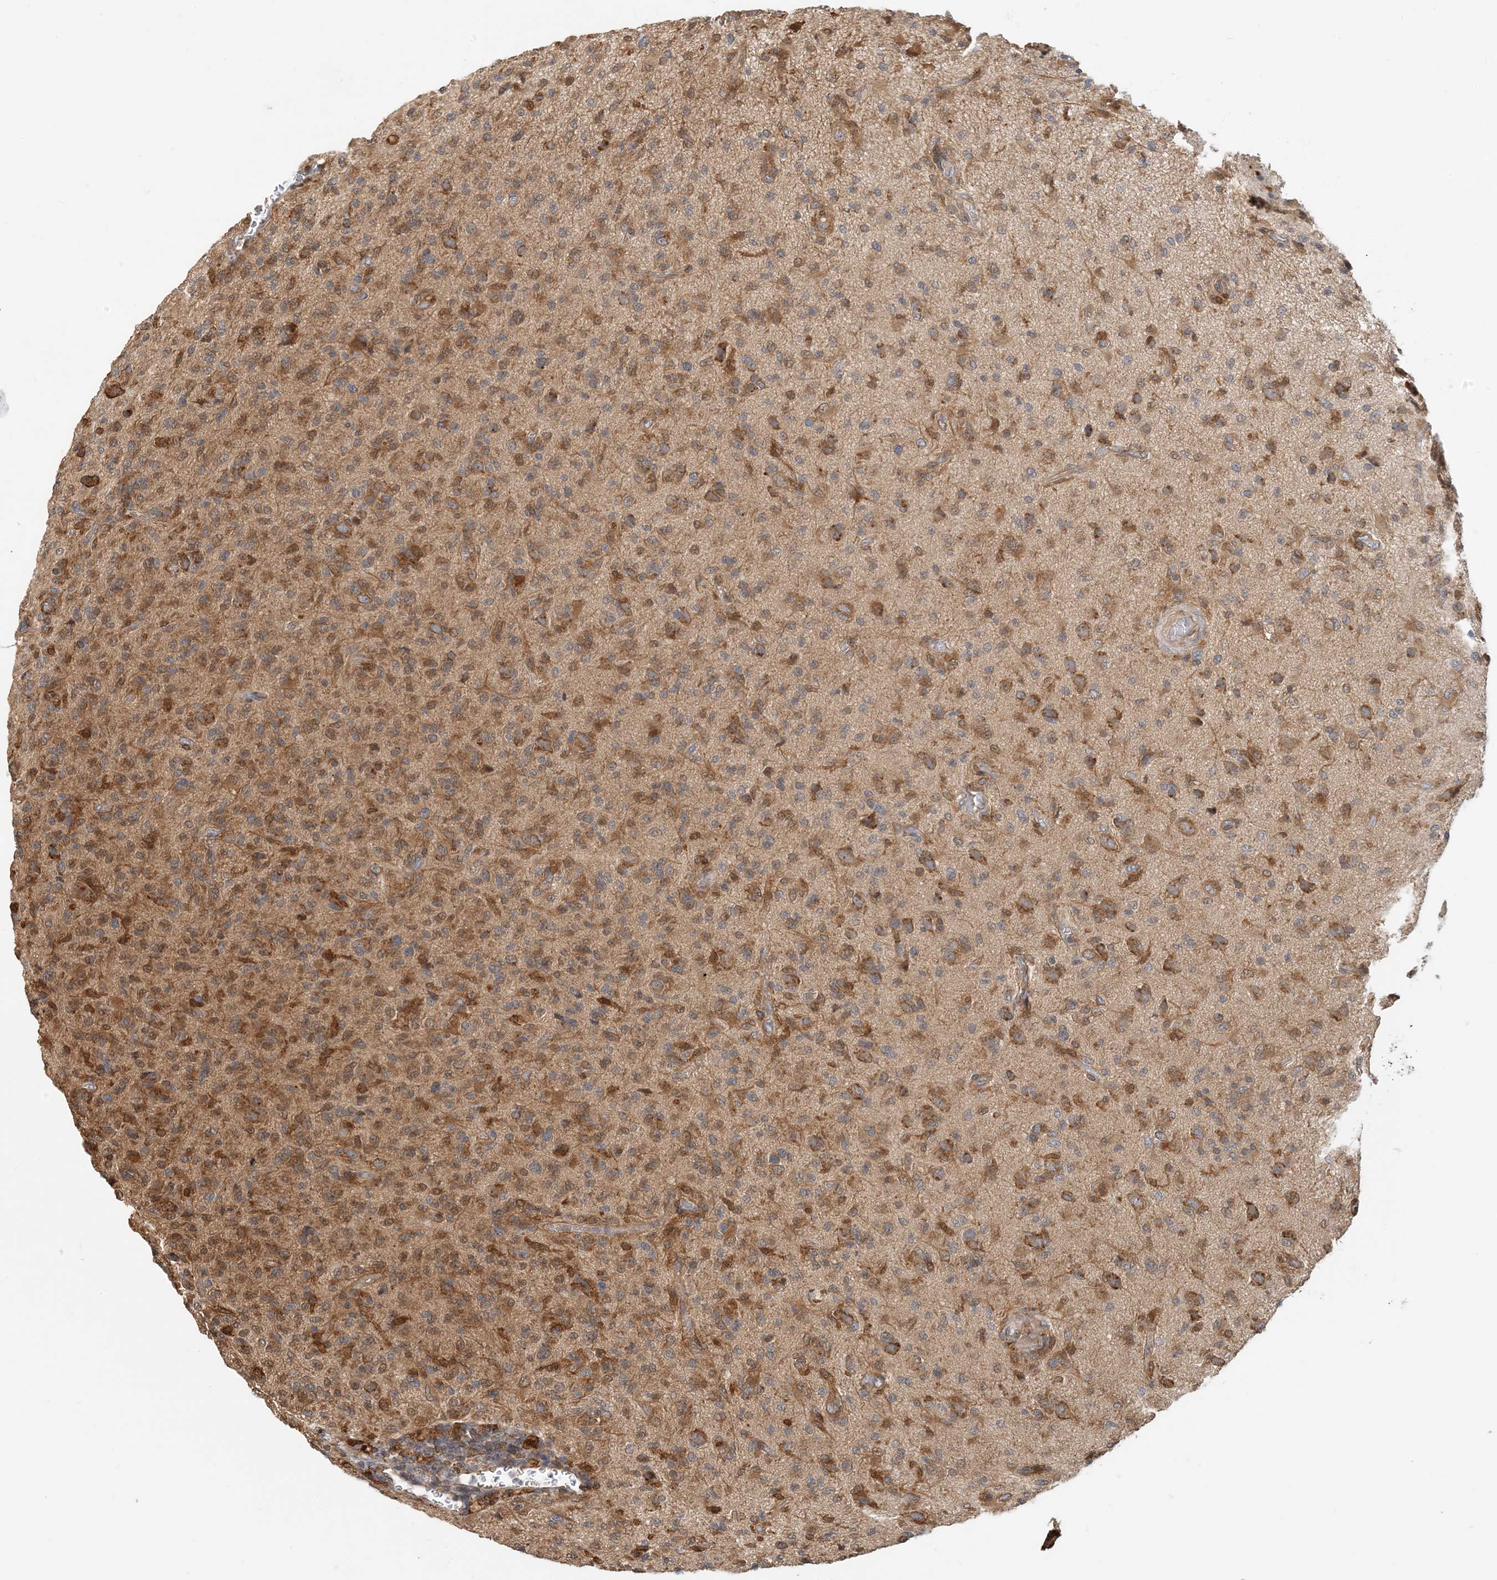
{"staining": {"intensity": "moderate", "quantity": "25%-75%", "location": "cytoplasmic/membranous"}, "tissue": "glioma", "cell_type": "Tumor cells", "image_type": "cancer", "snomed": [{"axis": "morphology", "description": "Glioma, malignant, High grade"}, {"axis": "topography", "description": "Brain"}], "caption": "Approximately 25%-75% of tumor cells in human glioma exhibit moderate cytoplasmic/membranous protein positivity as visualized by brown immunohistochemical staining.", "gene": "HNMT", "patient": {"sex": "female", "age": 57}}